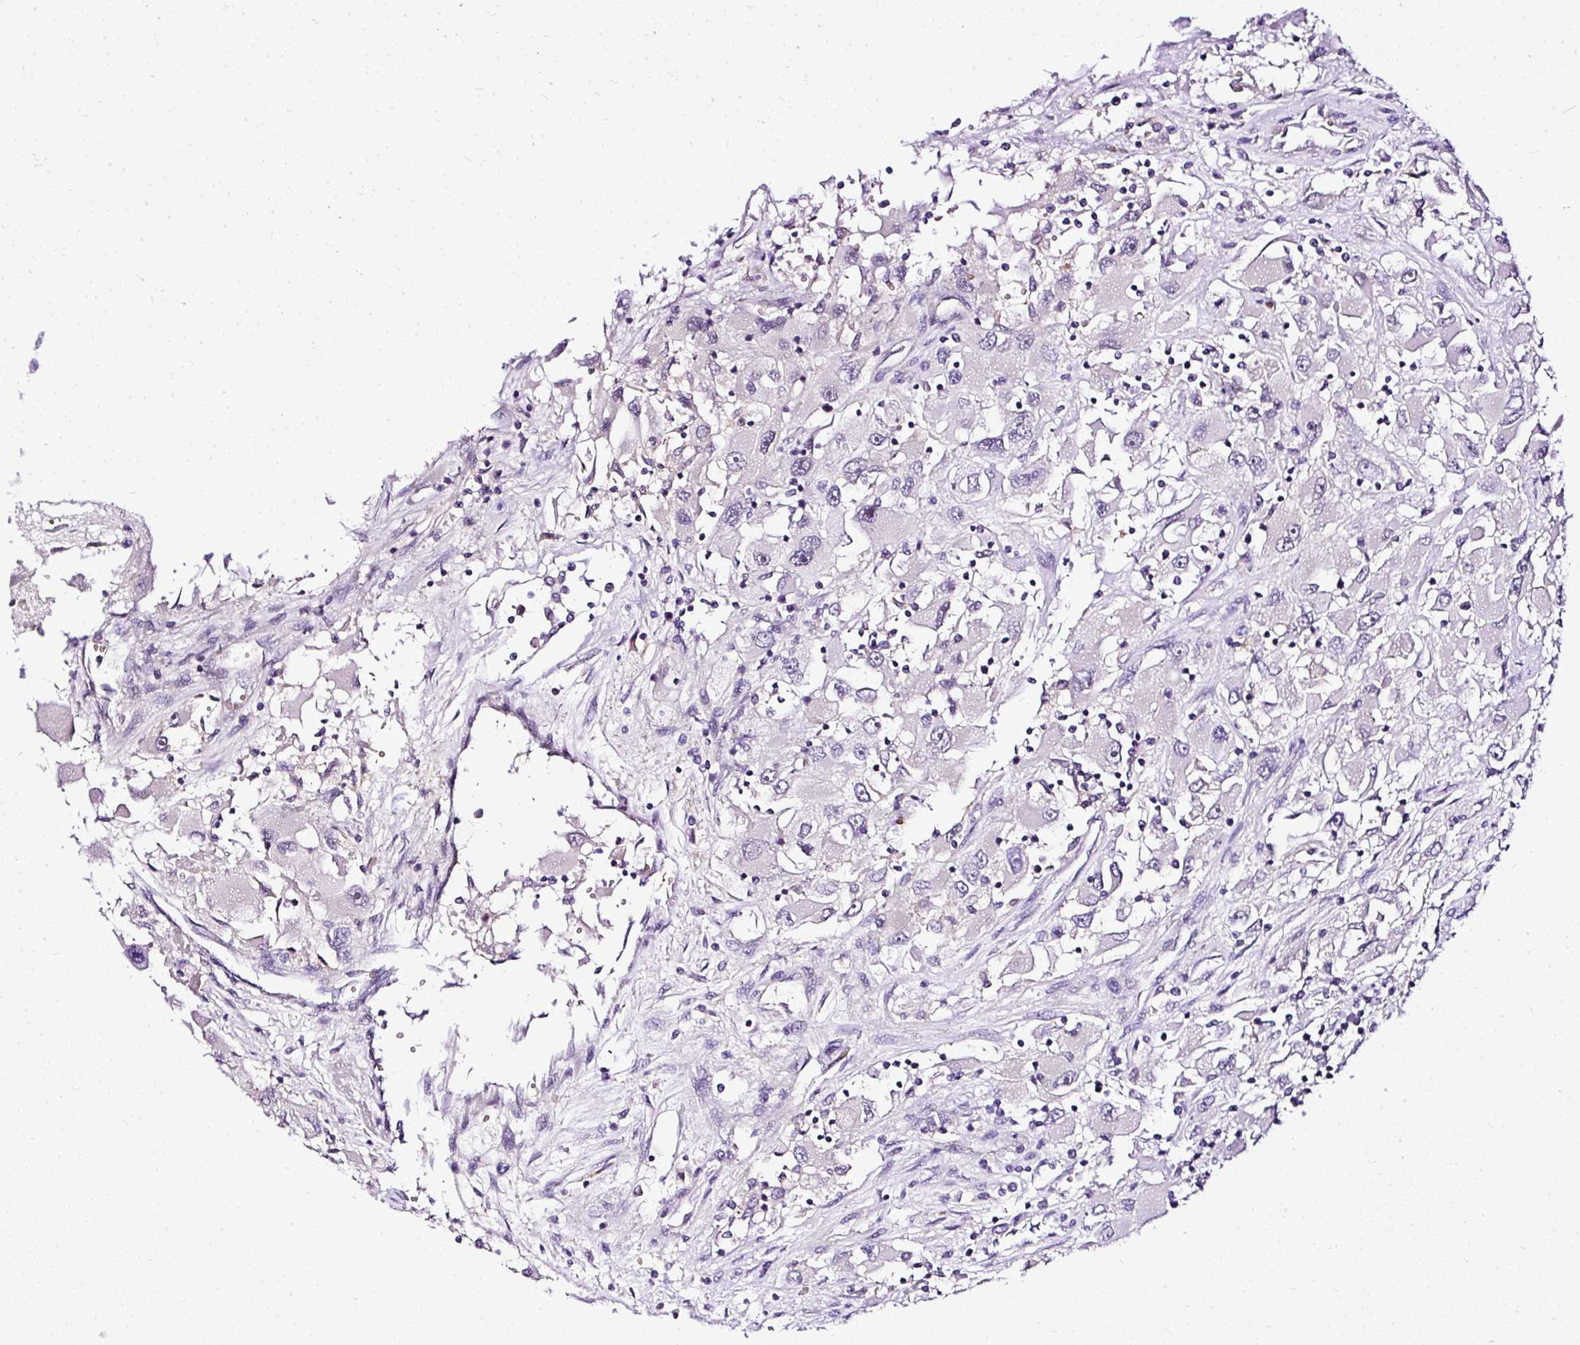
{"staining": {"intensity": "negative", "quantity": "none", "location": "none"}, "tissue": "renal cancer", "cell_type": "Tumor cells", "image_type": "cancer", "snomed": [{"axis": "morphology", "description": "Adenocarcinoma, NOS"}, {"axis": "topography", "description": "Kidney"}], "caption": "This is a image of immunohistochemistry staining of renal cancer, which shows no staining in tumor cells.", "gene": "DEPDC5", "patient": {"sex": "female", "age": 52}}